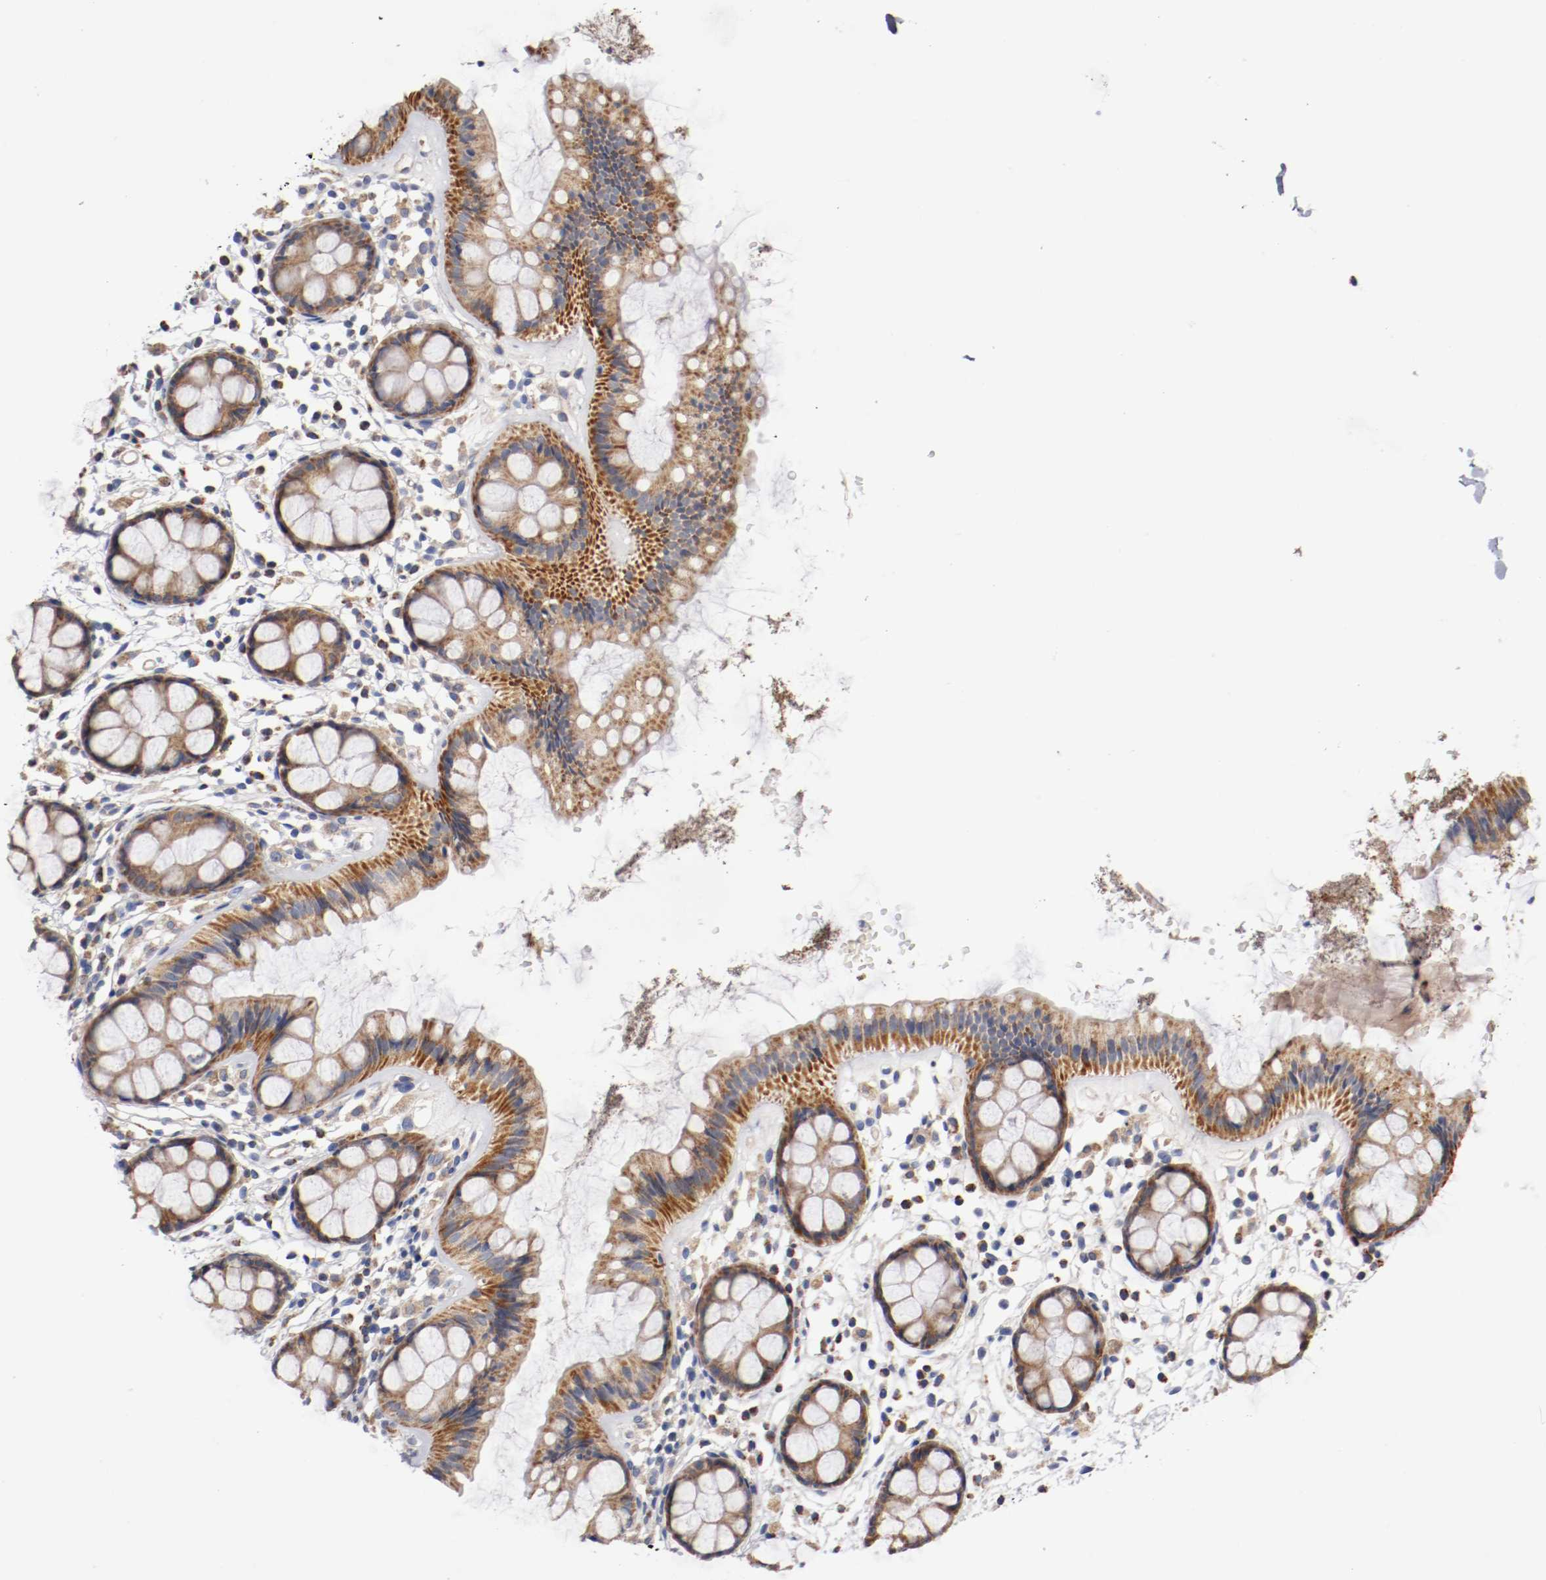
{"staining": {"intensity": "strong", "quantity": ">75%", "location": "cytoplasmic/membranous"}, "tissue": "rectum", "cell_type": "Glandular cells", "image_type": "normal", "snomed": [{"axis": "morphology", "description": "Normal tissue, NOS"}, {"axis": "topography", "description": "Rectum"}], "caption": "Immunohistochemistry (IHC) image of normal rectum: rectum stained using IHC reveals high levels of strong protein expression localized specifically in the cytoplasmic/membranous of glandular cells, appearing as a cytoplasmic/membranous brown color.", "gene": "PCSK6", "patient": {"sex": "female", "age": 66}}